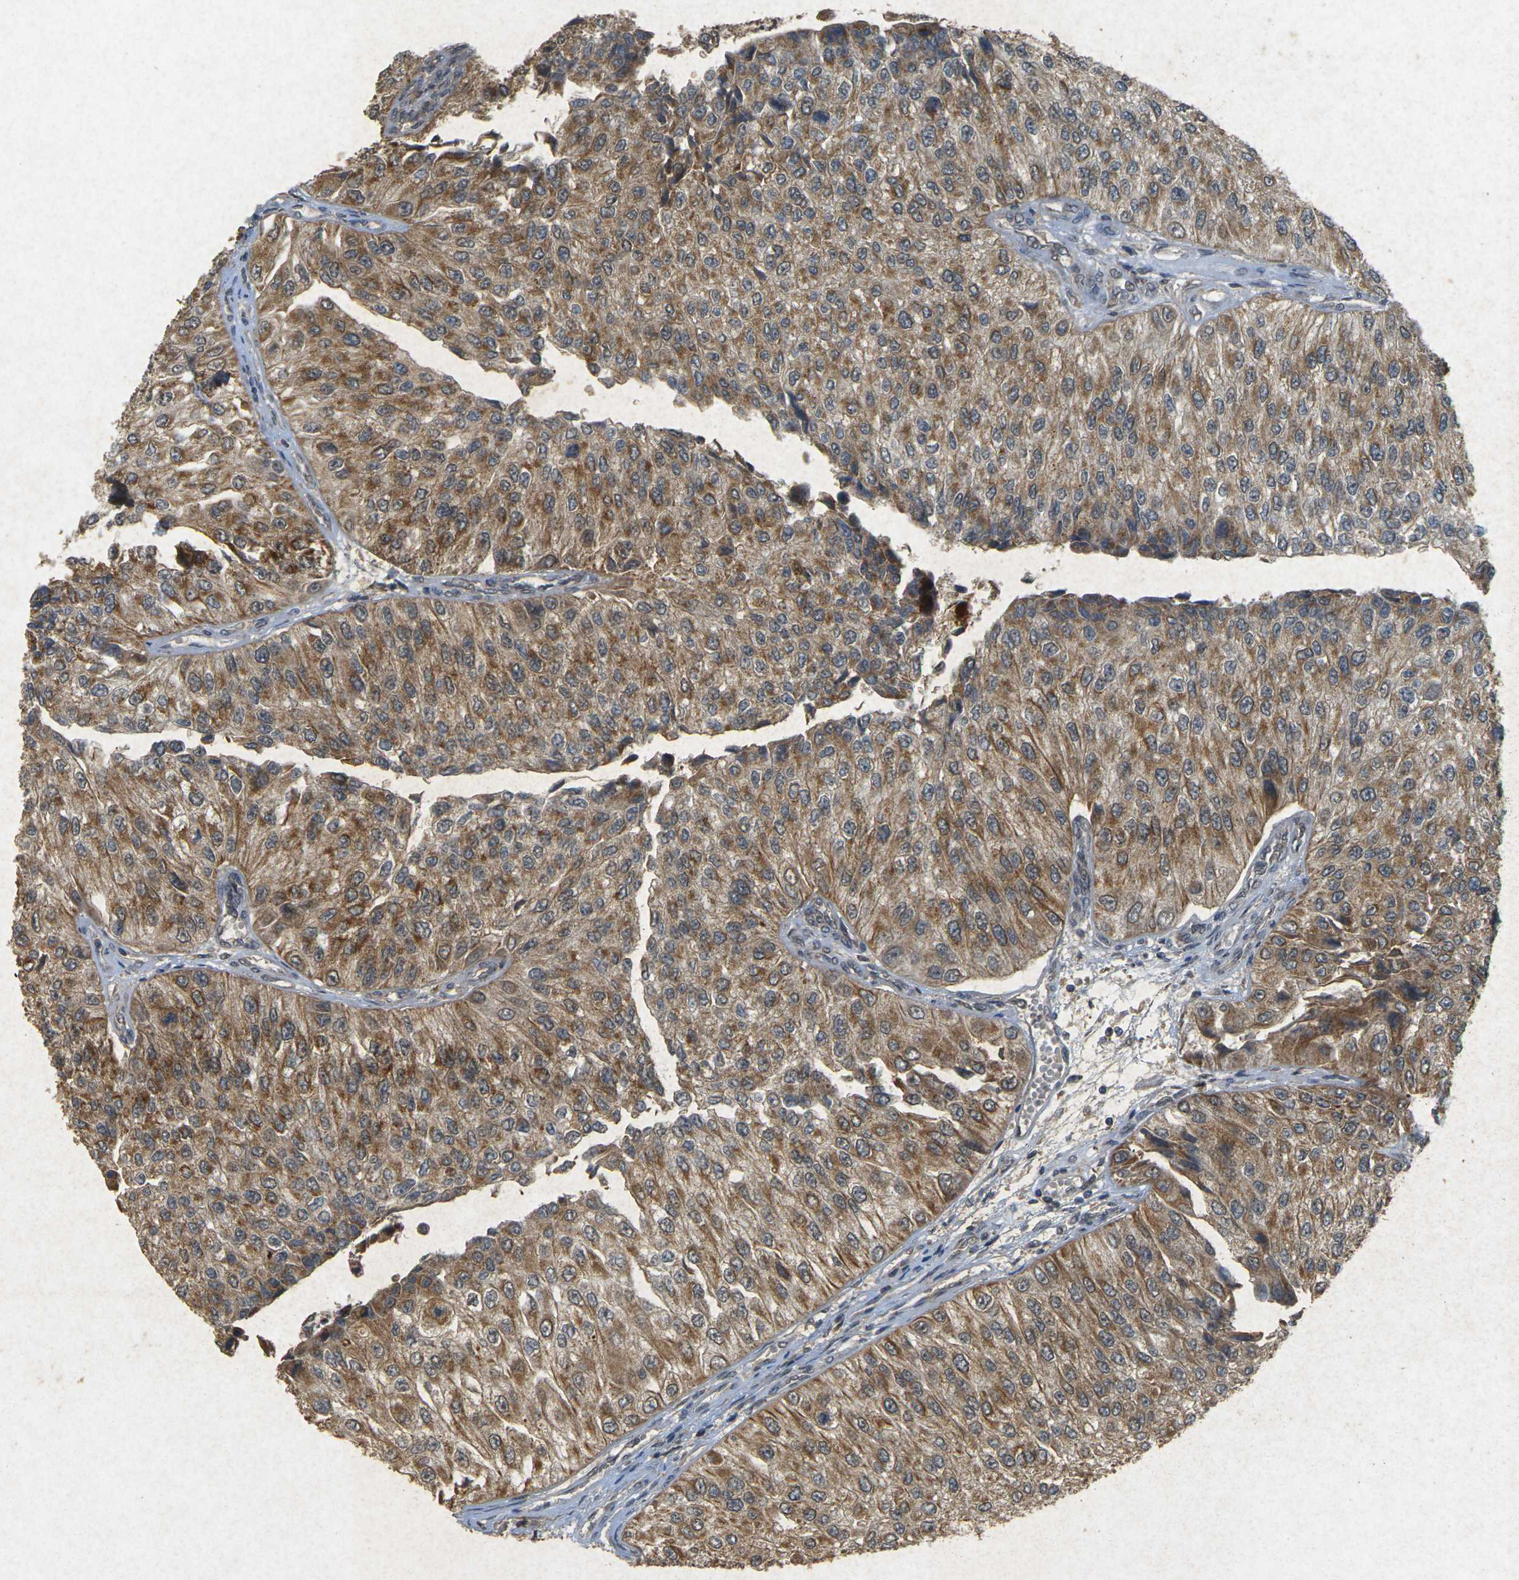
{"staining": {"intensity": "moderate", "quantity": ">75%", "location": "cytoplasmic/membranous"}, "tissue": "urothelial cancer", "cell_type": "Tumor cells", "image_type": "cancer", "snomed": [{"axis": "morphology", "description": "Urothelial carcinoma, High grade"}, {"axis": "topography", "description": "Kidney"}, {"axis": "topography", "description": "Urinary bladder"}], "caption": "Human high-grade urothelial carcinoma stained for a protein (brown) reveals moderate cytoplasmic/membranous positive positivity in approximately >75% of tumor cells.", "gene": "ERN1", "patient": {"sex": "male", "age": 77}}